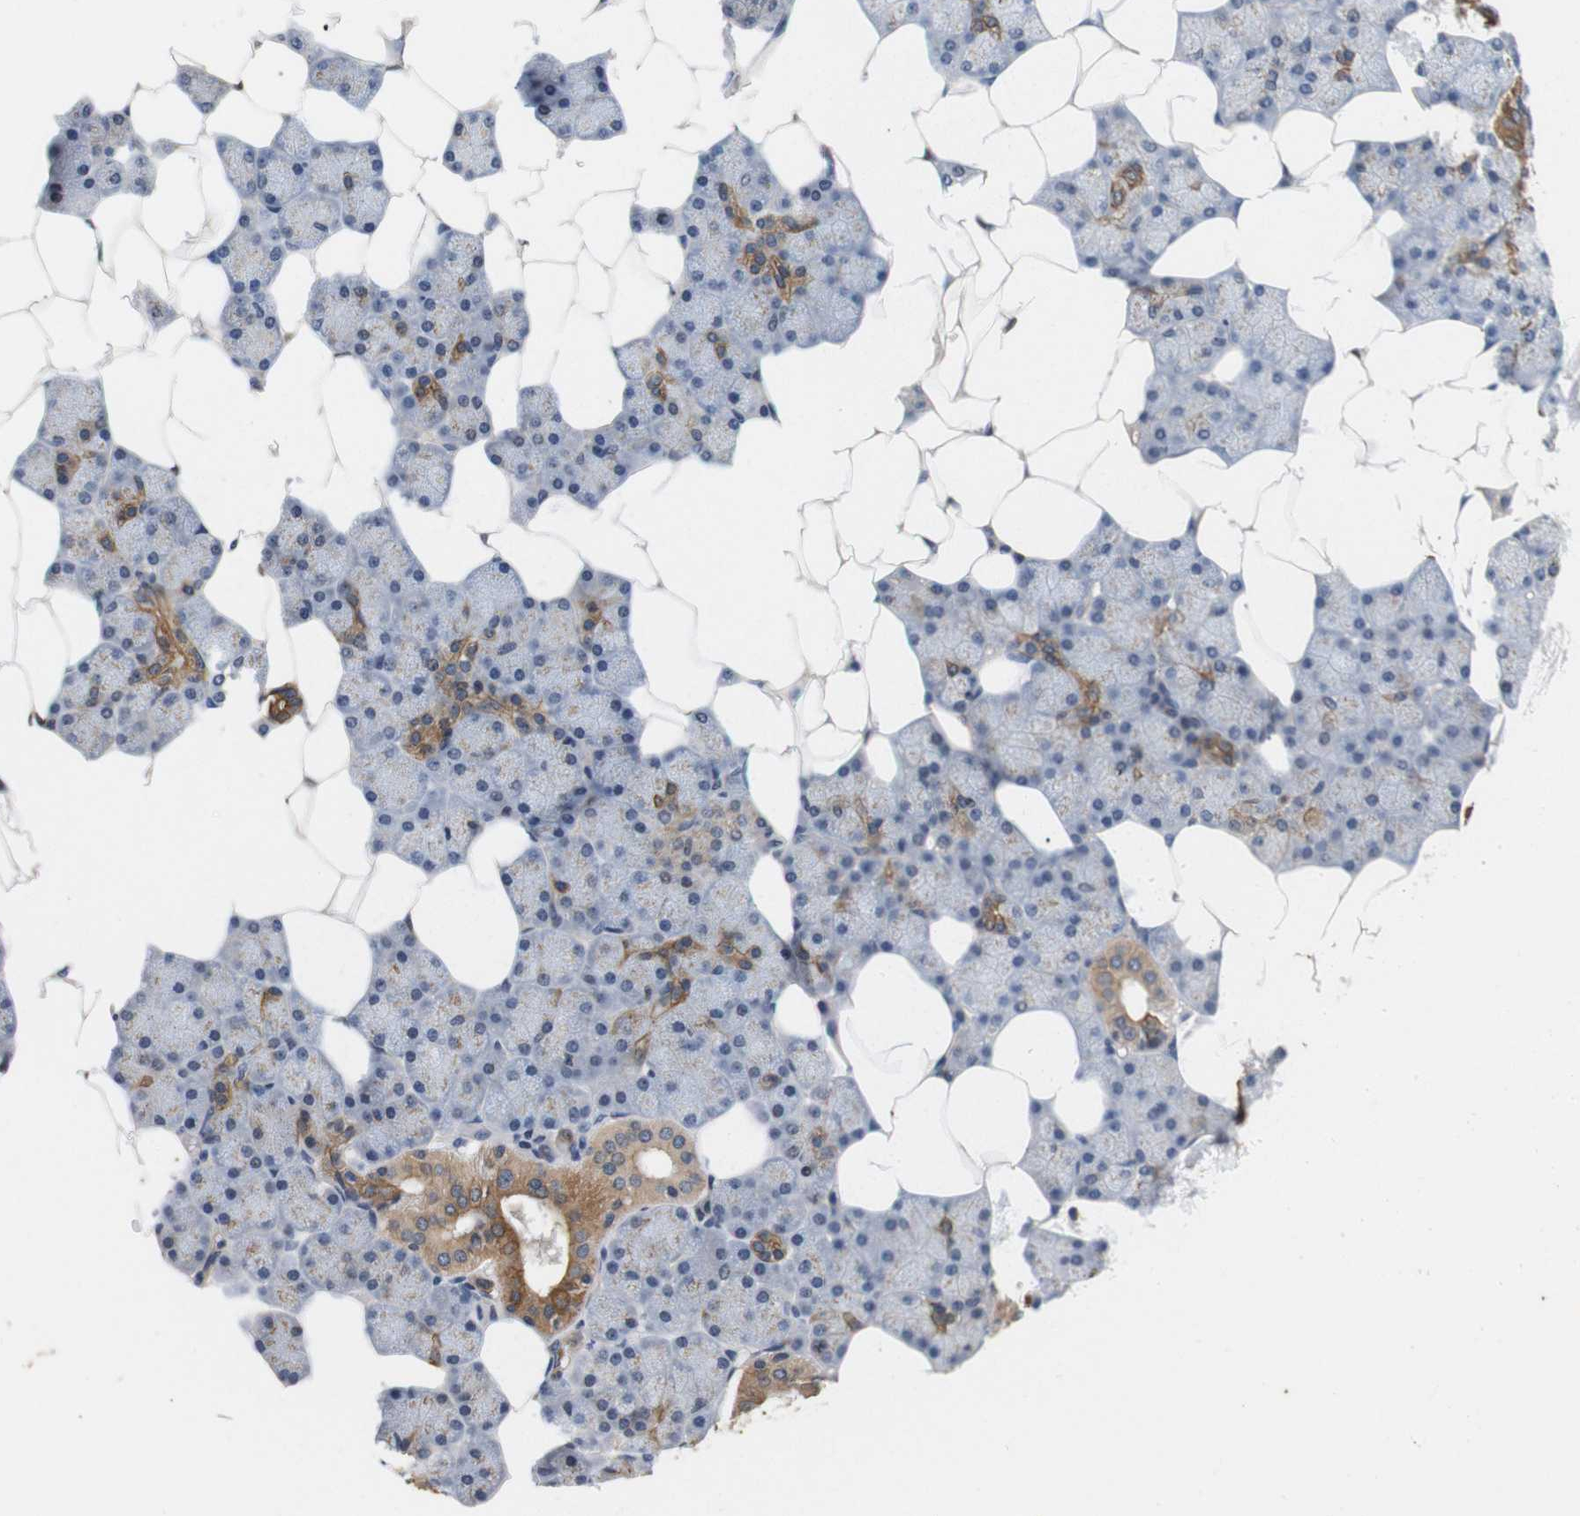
{"staining": {"intensity": "moderate", "quantity": "25%-75%", "location": "cytoplasmic/membranous"}, "tissue": "salivary gland", "cell_type": "Glandular cells", "image_type": "normal", "snomed": [{"axis": "morphology", "description": "Normal tissue, NOS"}, {"axis": "topography", "description": "Salivary gland"}], "caption": "Salivary gland stained with IHC demonstrates moderate cytoplasmic/membranous positivity in approximately 25%-75% of glandular cells.", "gene": "BRWD3", "patient": {"sex": "male", "age": 62}}